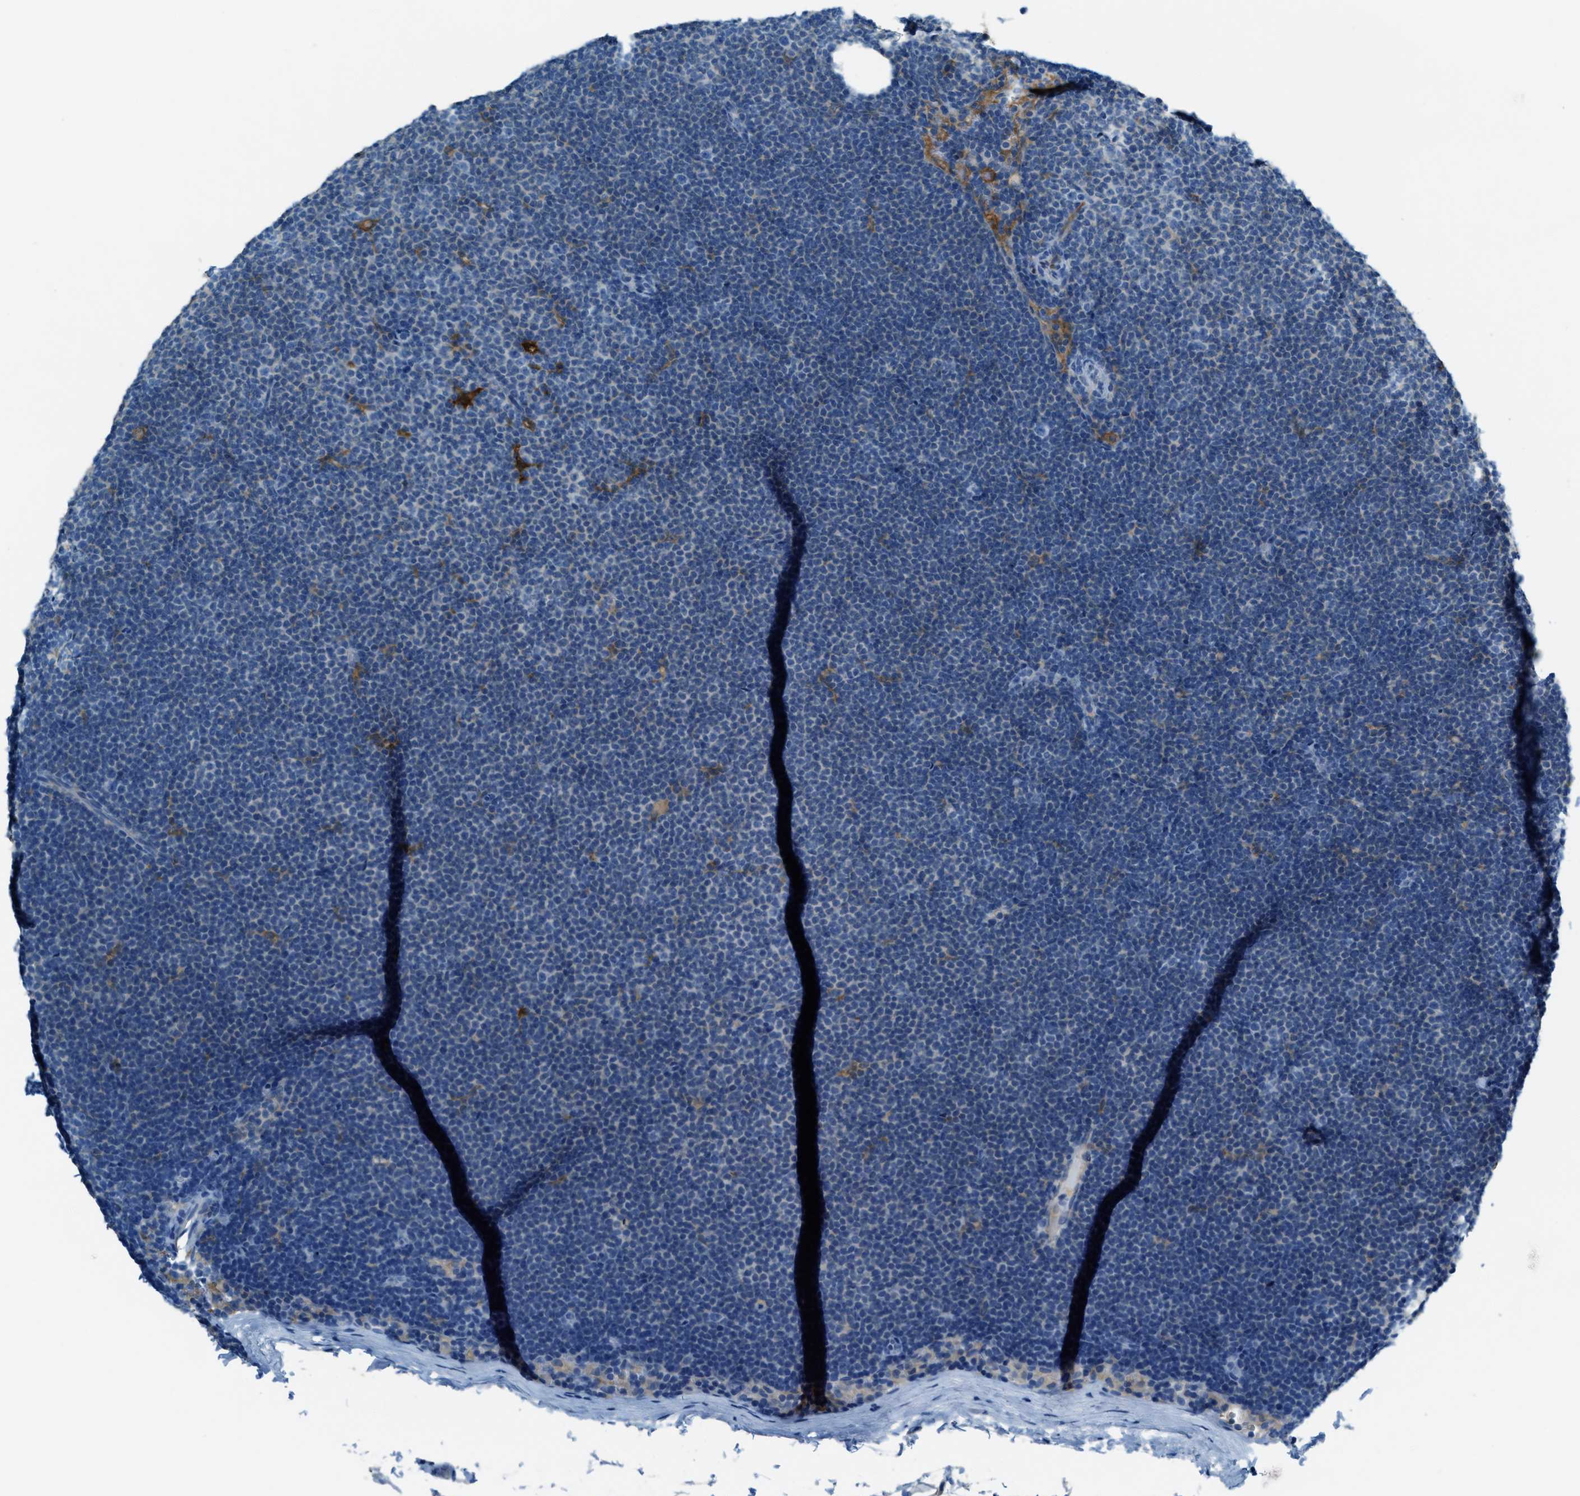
{"staining": {"intensity": "negative", "quantity": "none", "location": "none"}, "tissue": "lymphoma", "cell_type": "Tumor cells", "image_type": "cancer", "snomed": [{"axis": "morphology", "description": "Malignant lymphoma, non-Hodgkin's type, Low grade"}, {"axis": "topography", "description": "Lymph node"}], "caption": "High magnification brightfield microscopy of low-grade malignant lymphoma, non-Hodgkin's type stained with DAB (brown) and counterstained with hematoxylin (blue): tumor cells show no significant staining.", "gene": "MATCAP2", "patient": {"sex": "female", "age": 53}}